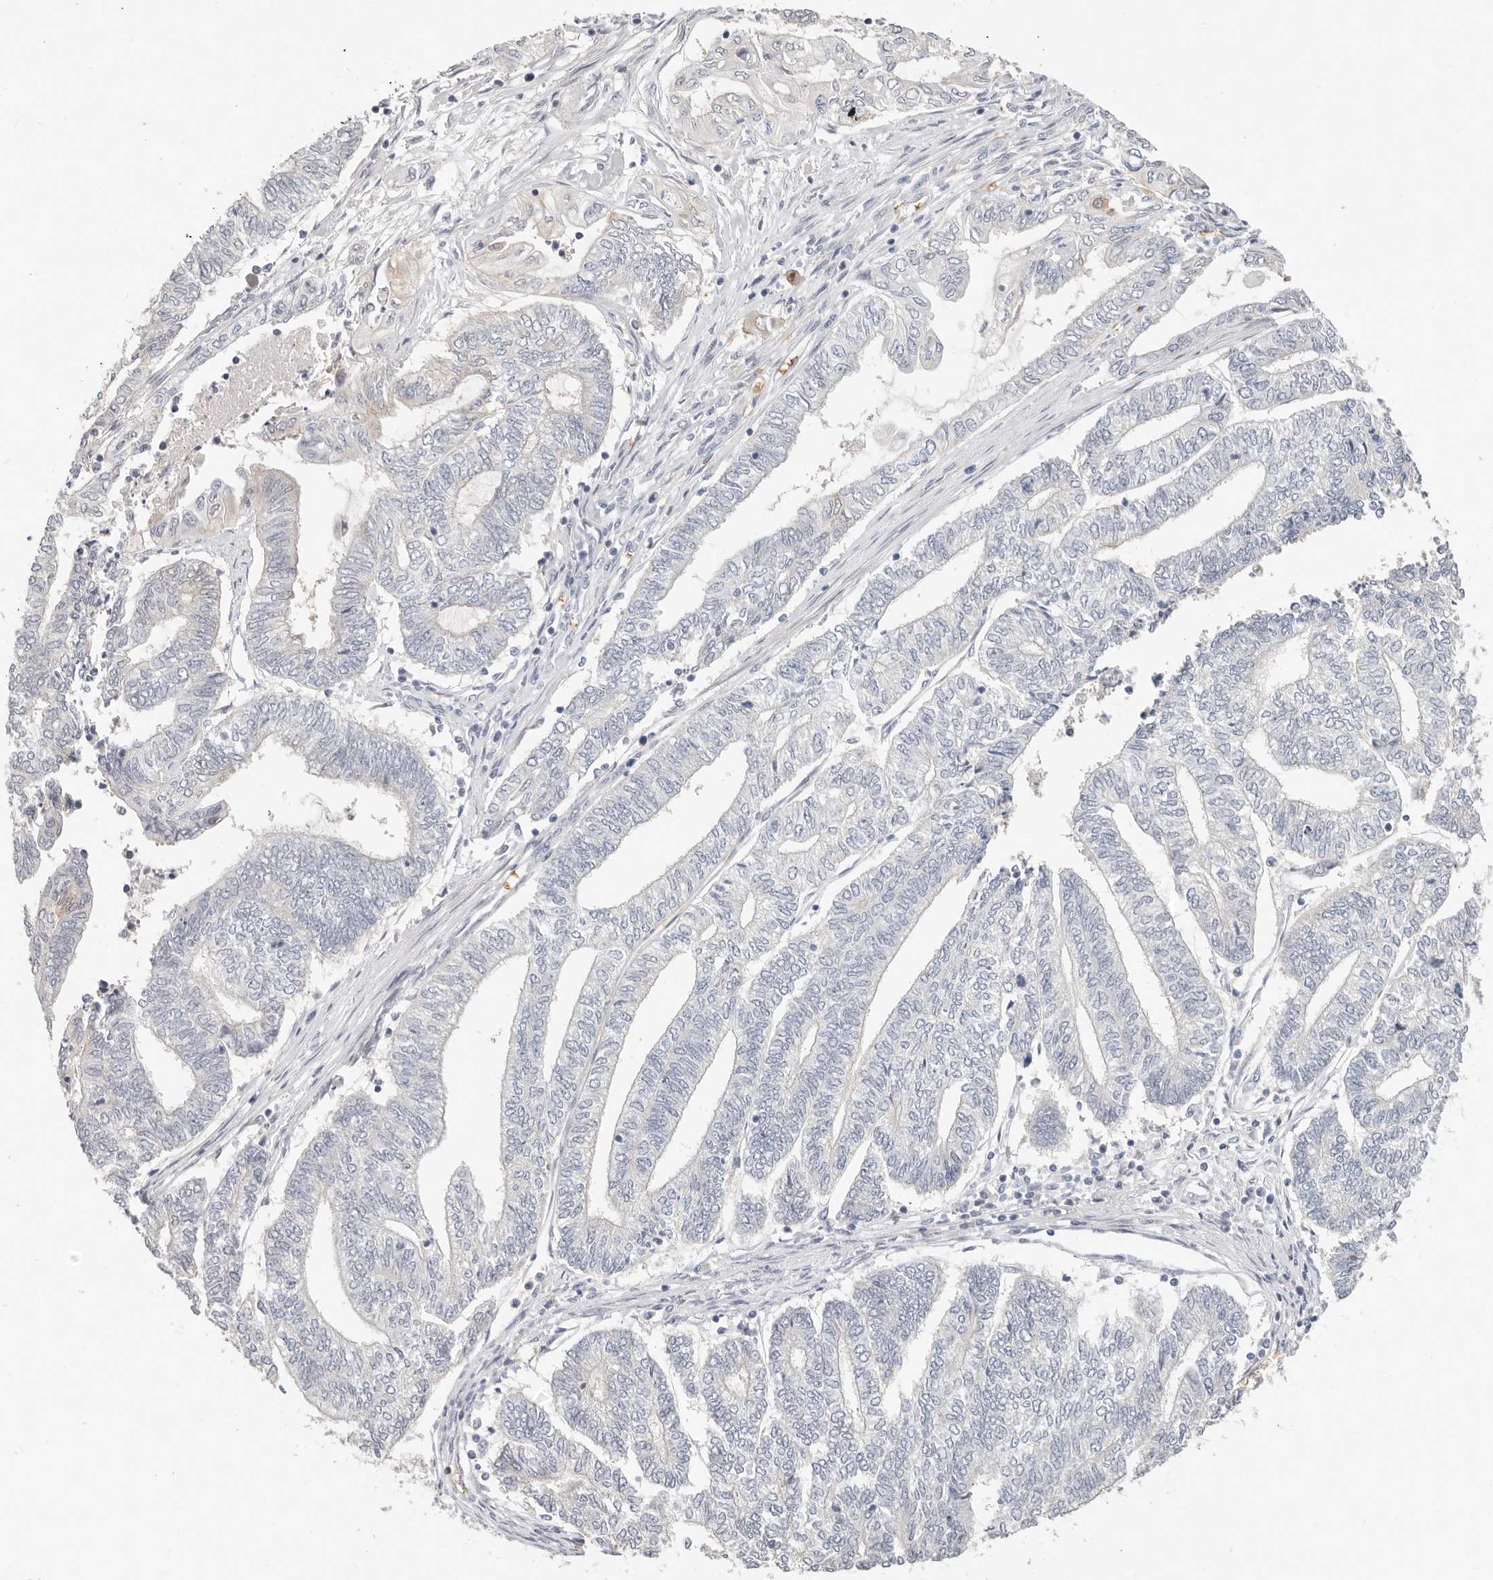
{"staining": {"intensity": "negative", "quantity": "none", "location": "none"}, "tissue": "endometrial cancer", "cell_type": "Tumor cells", "image_type": "cancer", "snomed": [{"axis": "morphology", "description": "Adenocarcinoma, NOS"}, {"axis": "topography", "description": "Uterus"}, {"axis": "topography", "description": "Endometrium"}], "caption": "DAB (3,3'-diaminobenzidine) immunohistochemical staining of endometrial adenocarcinoma demonstrates no significant positivity in tumor cells.", "gene": "TMEM63B", "patient": {"sex": "female", "age": 70}}